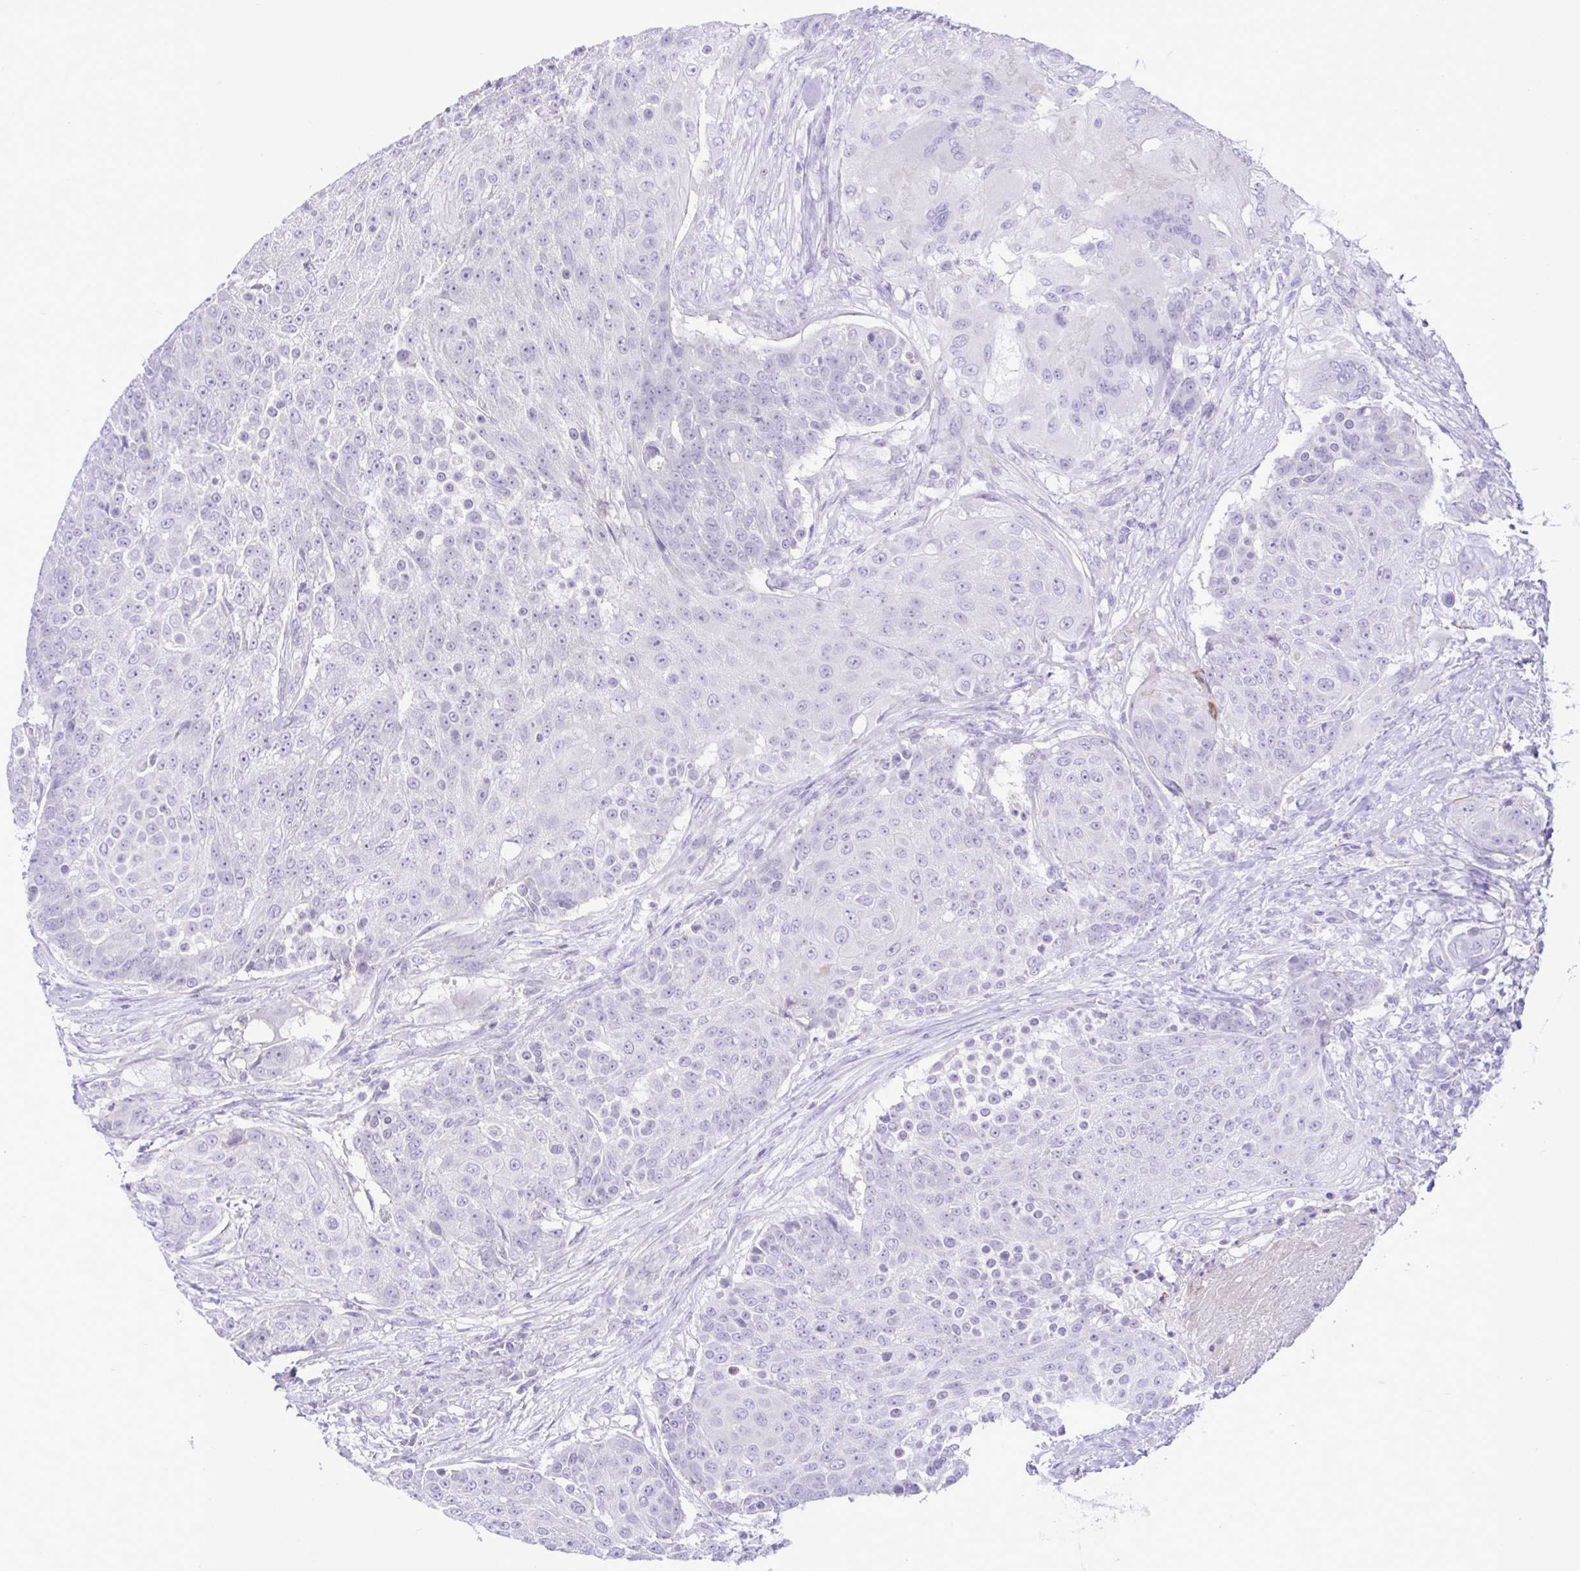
{"staining": {"intensity": "negative", "quantity": "none", "location": "none"}, "tissue": "urothelial cancer", "cell_type": "Tumor cells", "image_type": "cancer", "snomed": [{"axis": "morphology", "description": "Urothelial carcinoma, High grade"}, {"axis": "topography", "description": "Urinary bladder"}], "caption": "The photomicrograph shows no significant positivity in tumor cells of high-grade urothelial carcinoma. The staining is performed using DAB (3,3'-diaminobenzidine) brown chromogen with nuclei counter-stained in using hematoxylin.", "gene": "ZNF101", "patient": {"sex": "female", "age": 63}}